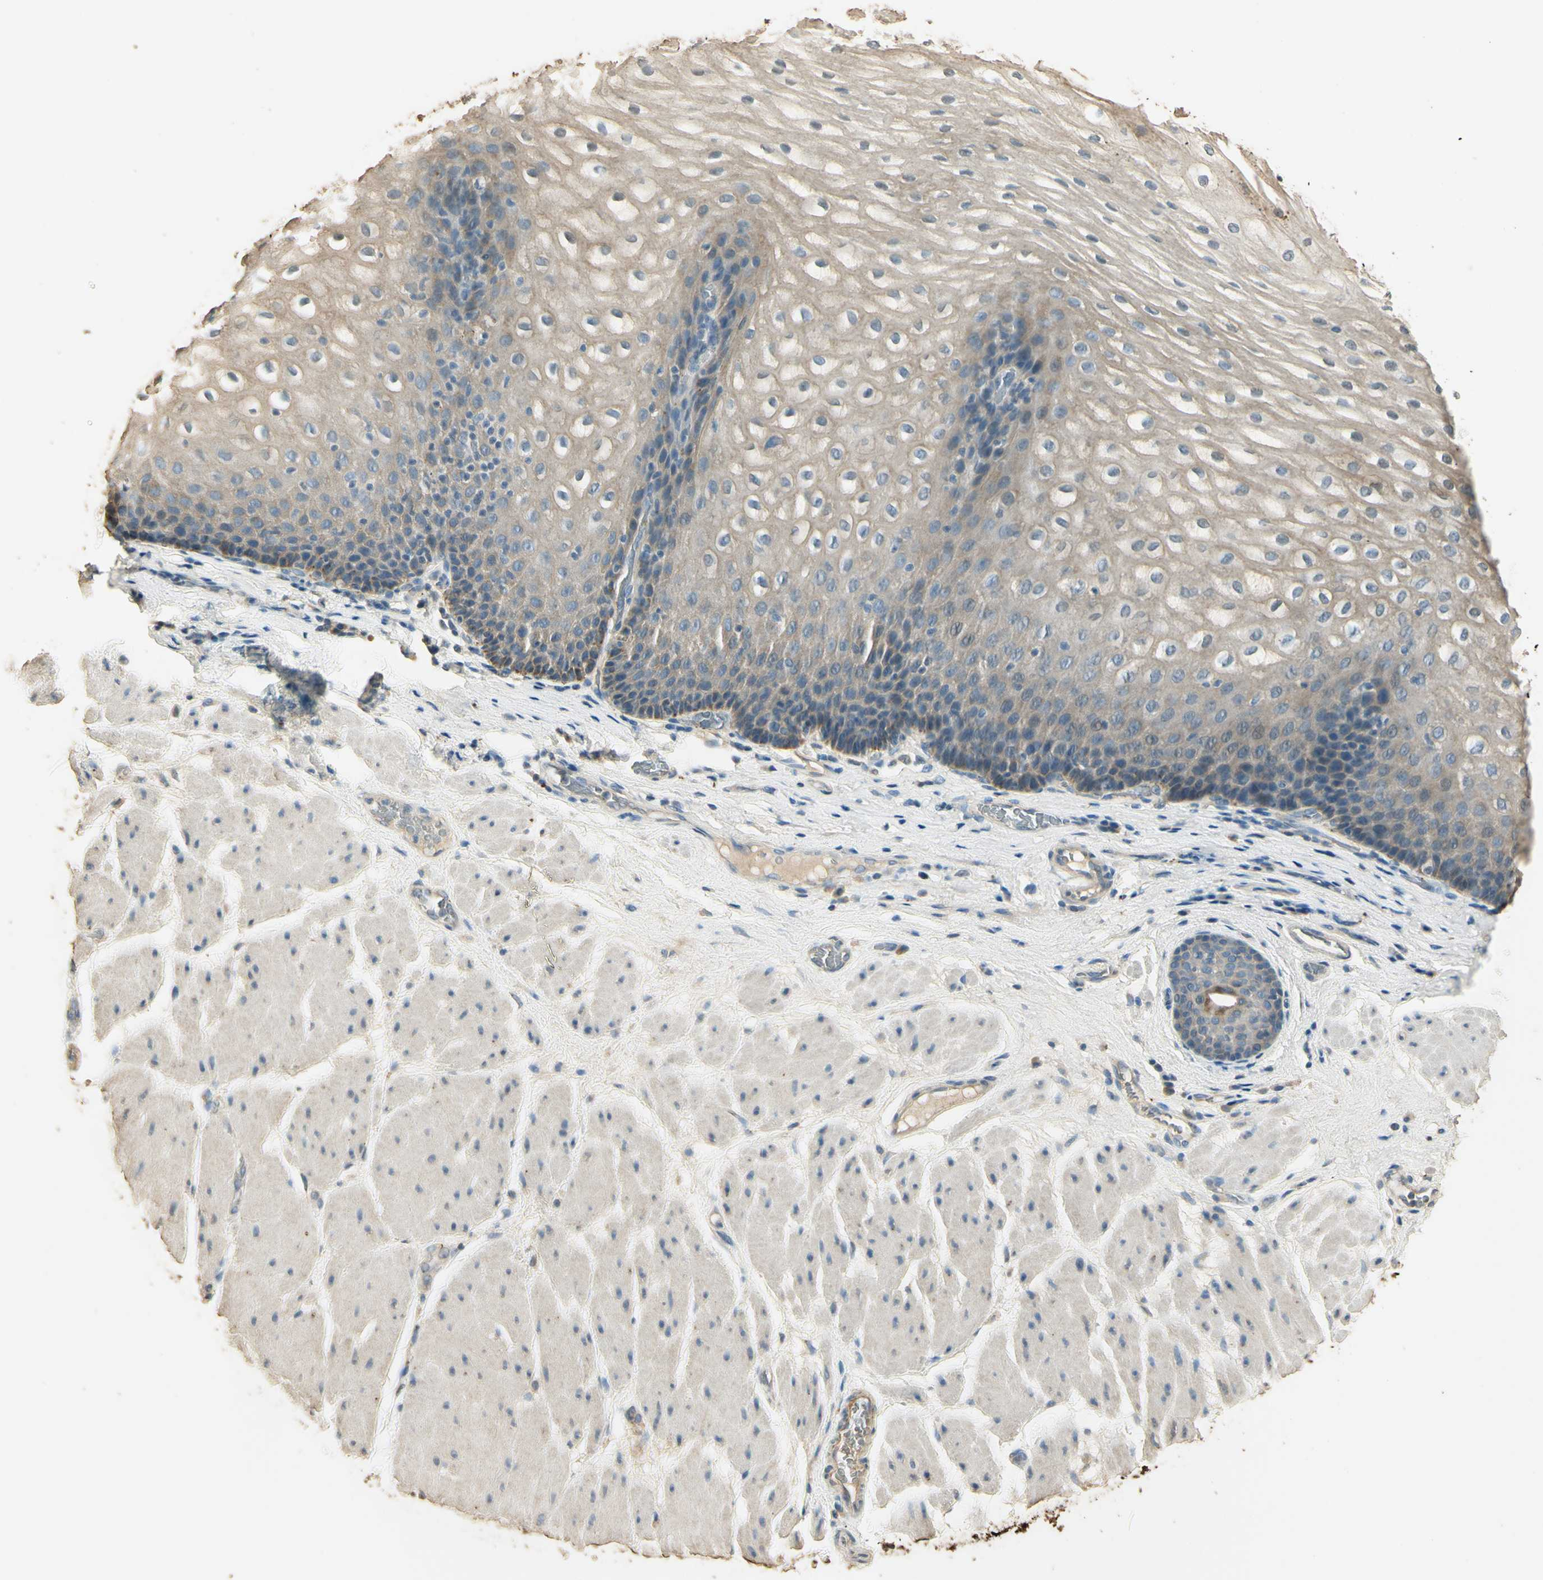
{"staining": {"intensity": "weak", "quantity": ">75%", "location": "cytoplasmic/membranous"}, "tissue": "esophagus", "cell_type": "Squamous epithelial cells", "image_type": "normal", "snomed": [{"axis": "morphology", "description": "Normal tissue, NOS"}, {"axis": "topography", "description": "Esophagus"}], "caption": "Protein staining of benign esophagus reveals weak cytoplasmic/membranous expression in about >75% of squamous epithelial cells. The staining is performed using DAB (3,3'-diaminobenzidine) brown chromogen to label protein expression. The nuclei are counter-stained blue using hematoxylin.", "gene": "ARHGEF17", "patient": {"sex": "male", "age": 48}}